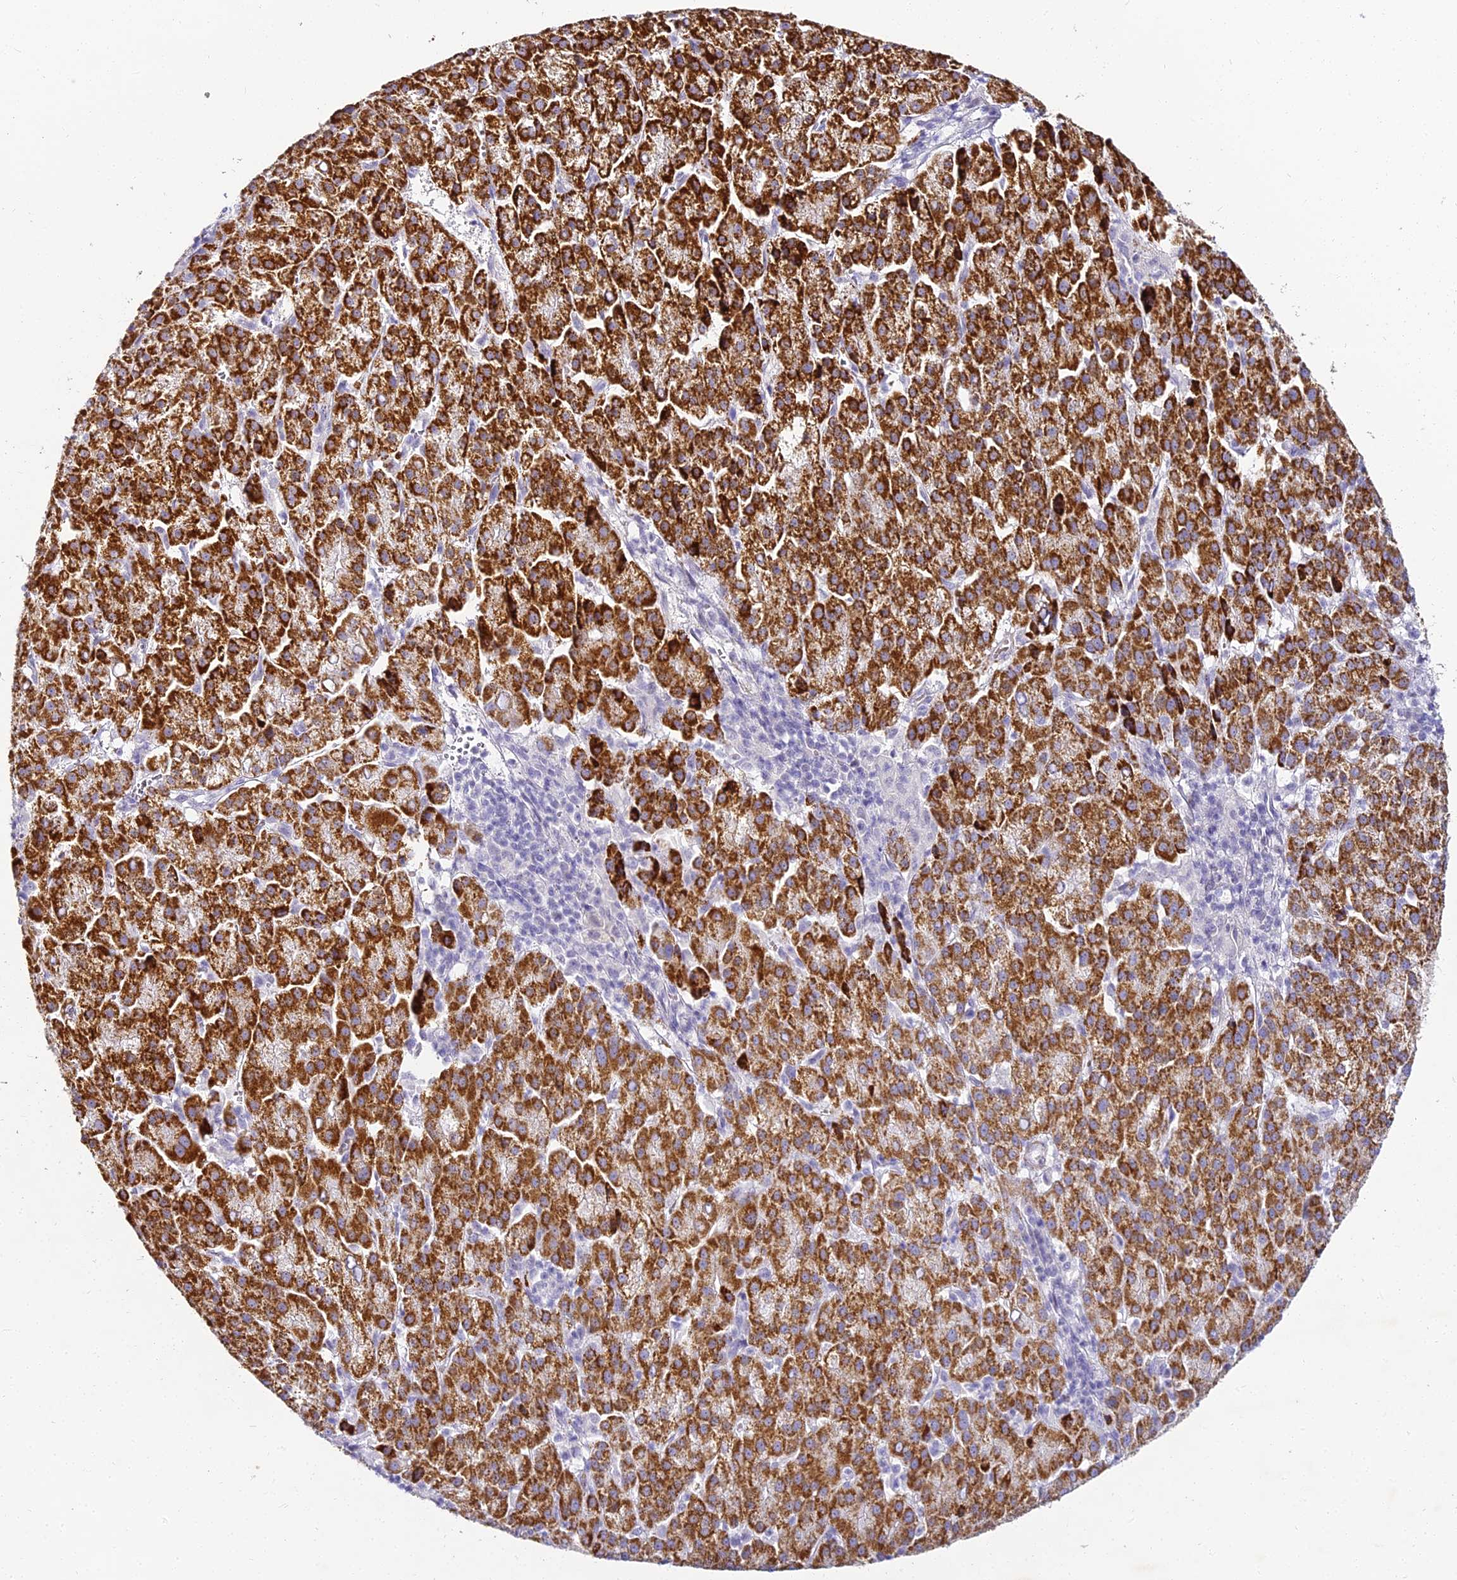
{"staining": {"intensity": "strong", "quantity": ">75%", "location": "cytoplasmic/membranous"}, "tissue": "liver cancer", "cell_type": "Tumor cells", "image_type": "cancer", "snomed": [{"axis": "morphology", "description": "Carcinoma, Hepatocellular, NOS"}, {"axis": "topography", "description": "Liver"}], "caption": "Protein expression analysis of human liver cancer (hepatocellular carcinoma) reveals strong cytoplasmic/membranous positivity in about >75% of tumor cells.", "gene": "ALPG", "patient": {"sex": "female", "age": 58}}